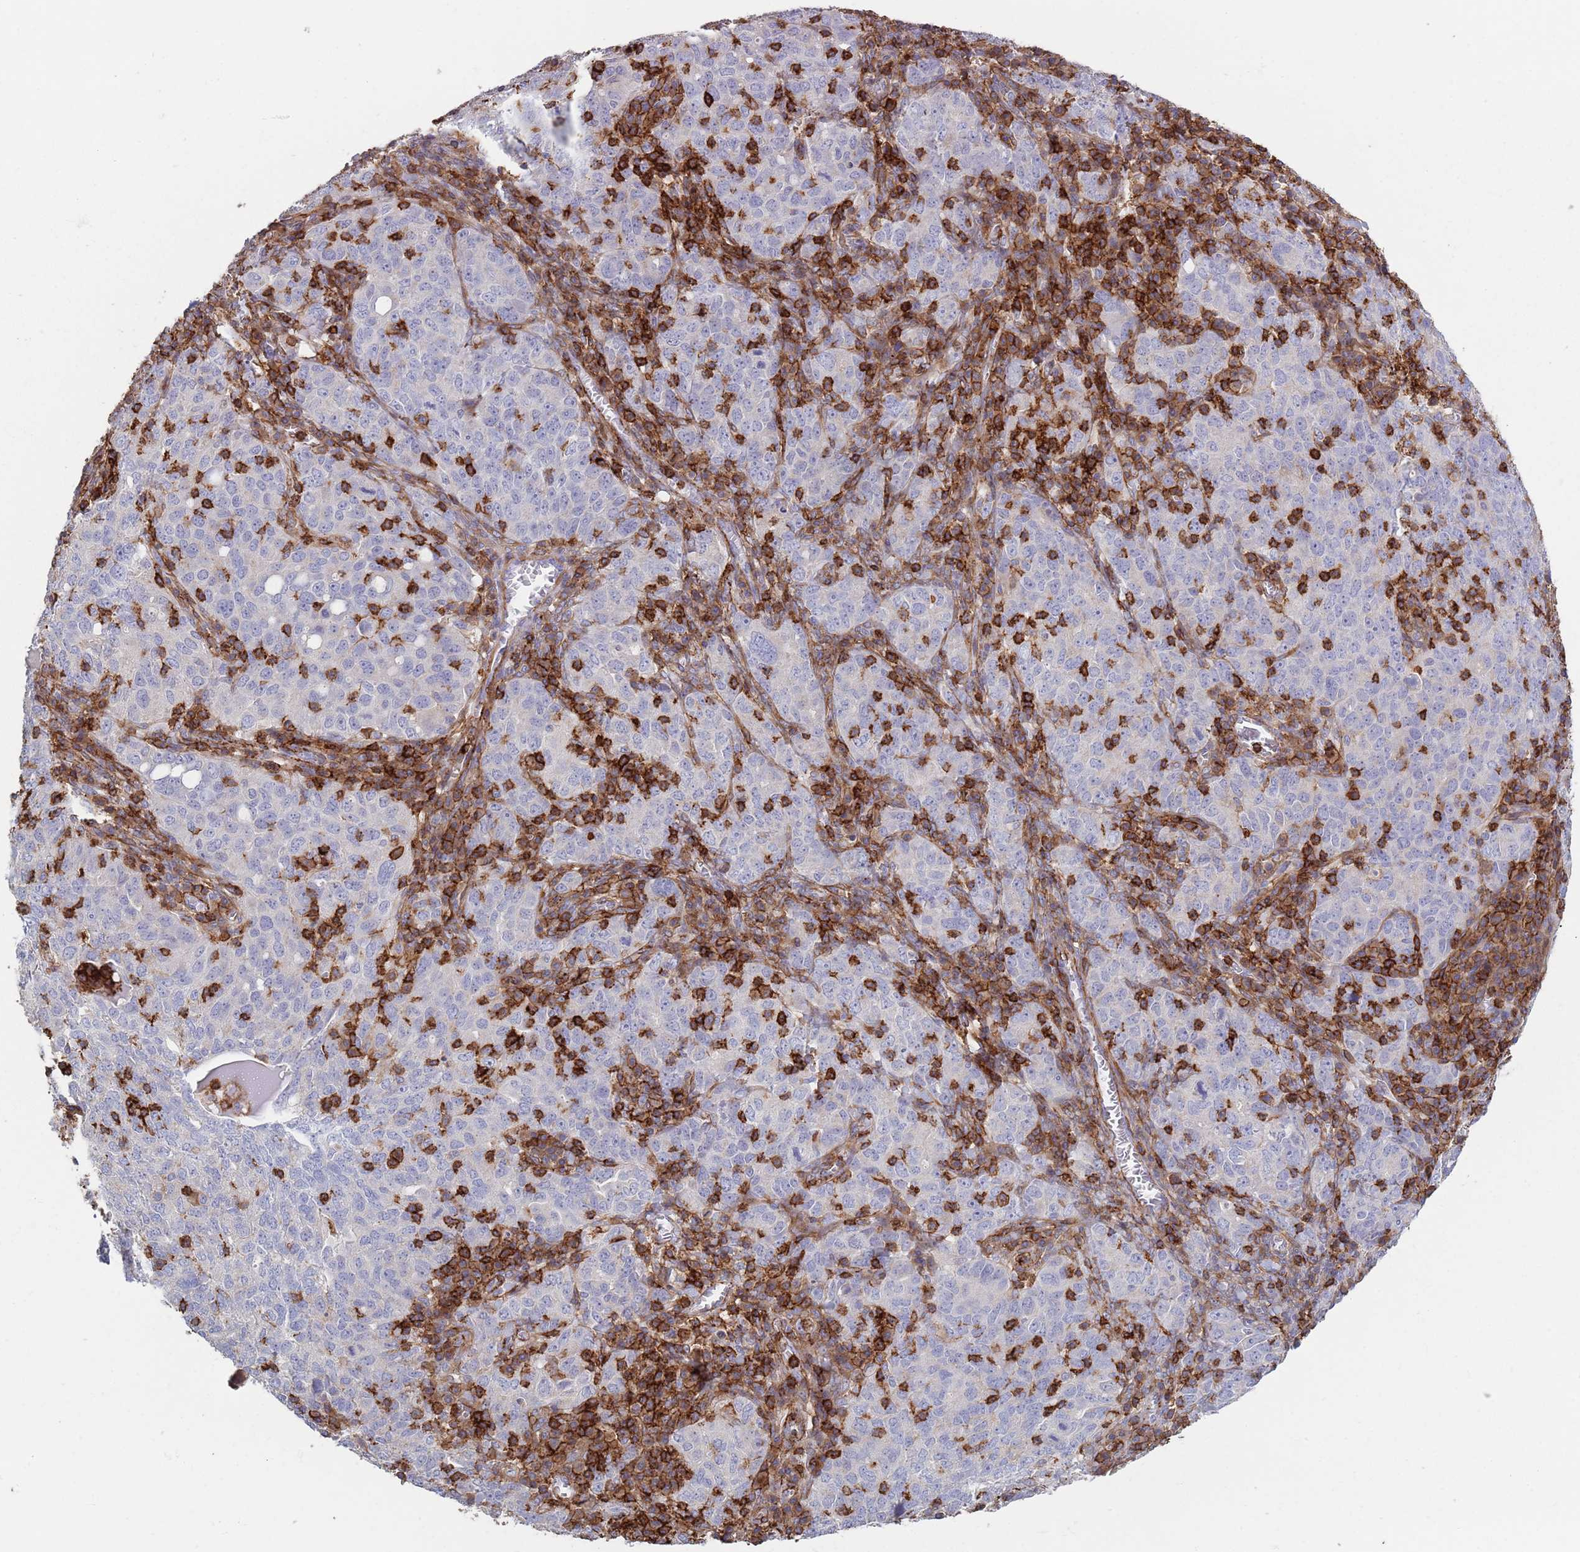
{"staining": {"intensity": "negative", "quantity": "none", "location": "none"}, "tissue": "ovarian cancer", "cell_type": "Tumor cells", "image_type": "cancer", "snomed": [{"axis": "morphology", "description": "Carcinoma, endometroid"}, {"axis": "topography", "description": "Ovary"}], "caption": "A high-resolution histopathology image shows immunohistochemistry (IHC) staining of ovarian endometroid carcinoma, which shows no significant expression in tumor cells.", "gene": "RNF144A", "patient": {"sex": "female", "age": 62}}